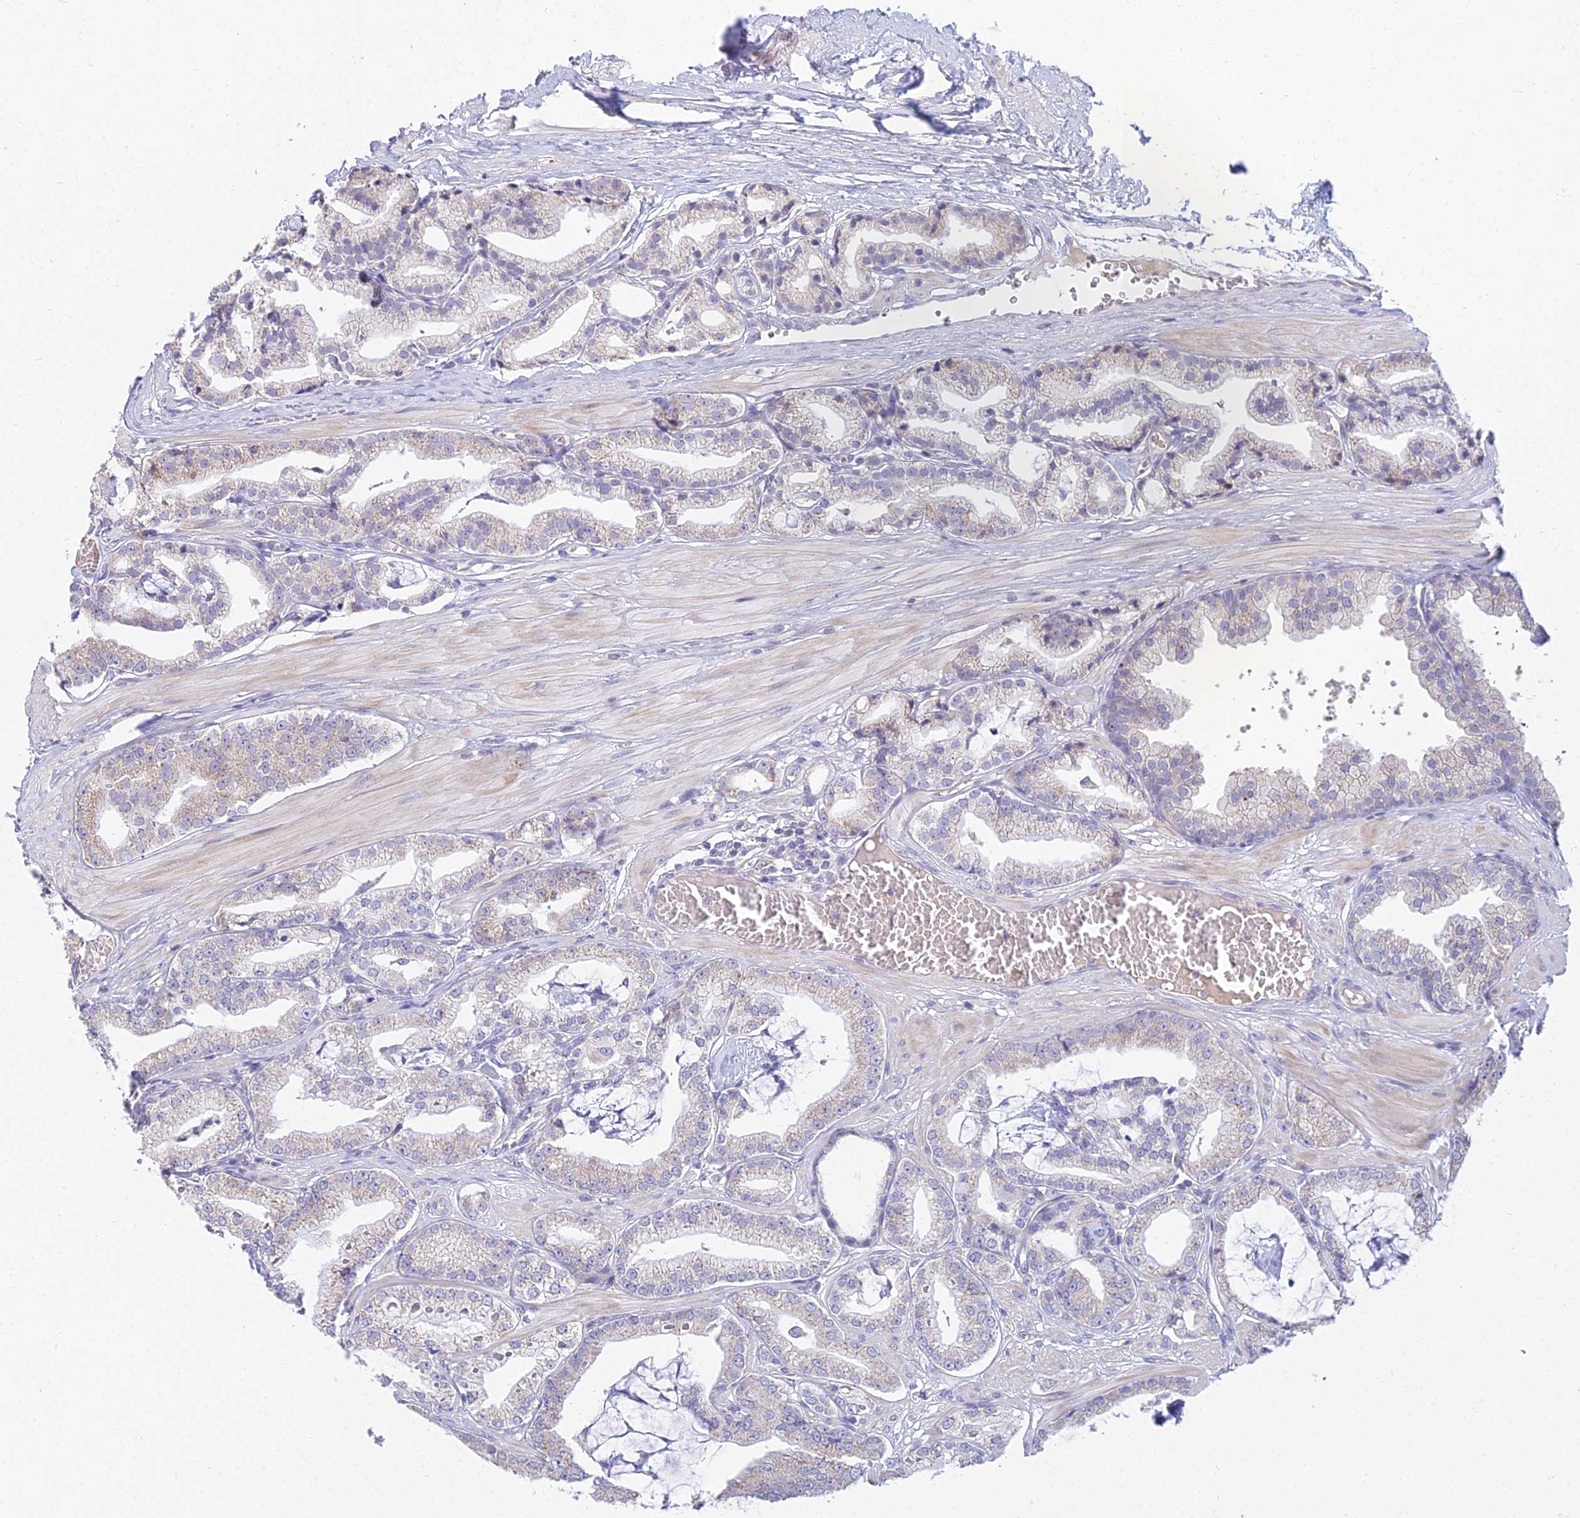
{"staining": {"intensity": "weak", "quantity": "<25%", "location": "cytoplasmic/membranous"}, "tissue": "prostate cancer", "cell_type": "Tumor cells", "image_type": "cancer", "snomed": [{"axis": "morphology", "description": "Adenocarcinoma, High grade"}, {"axis": "topography", "description": "Prostate"}], "caption": "Tumor cells are negative for protein expression in human prostate adenocarcinoma (high-grade). (Brightfield microscopy of DAB IHC at high magnification).", "gene": "CFAP206", "patient": {"sex": "male", "age": 71}}